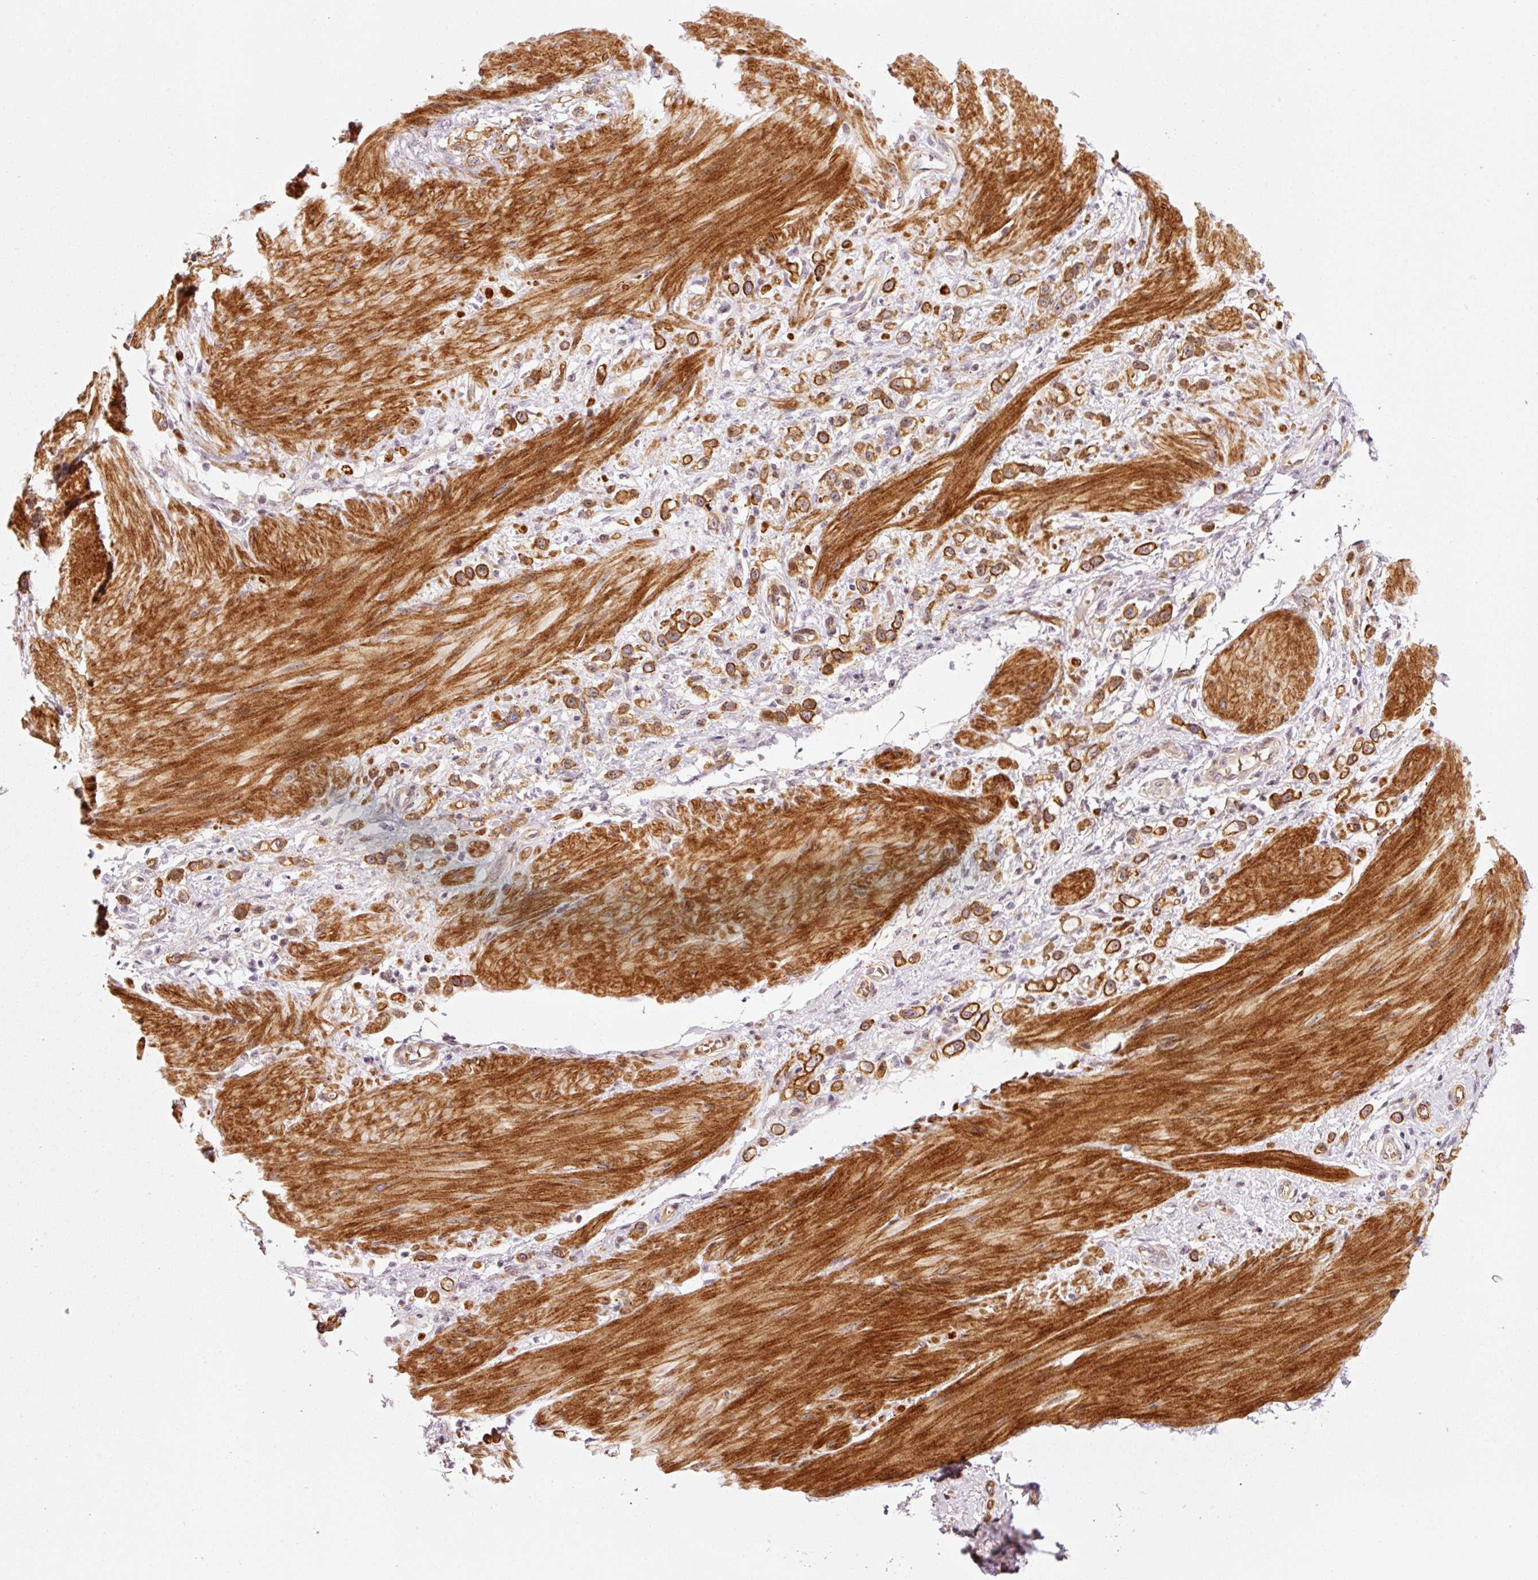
{"staining": {"intensity": "strong", "quantity": ">75%", "location": "cytoplasmic/membranous"}, "tissue": "stomach cancer", "cell_type": "Tumor cells", "image_type": "cancer", "snomed": [{"axis": "morphology", "description": "Adenocarcinoma, NOS"}, {"axis": "topography", "description": "Stomach"}], "caption": "Immunohistochemical staining of human adenocarcinoma (stomach) displays high levels of strong cytoplasmic/membranous expression in approximately >75% of tumor cells.", "gene": "ANKRD20A1", "patient": {"sex": "female", "age": 65}}